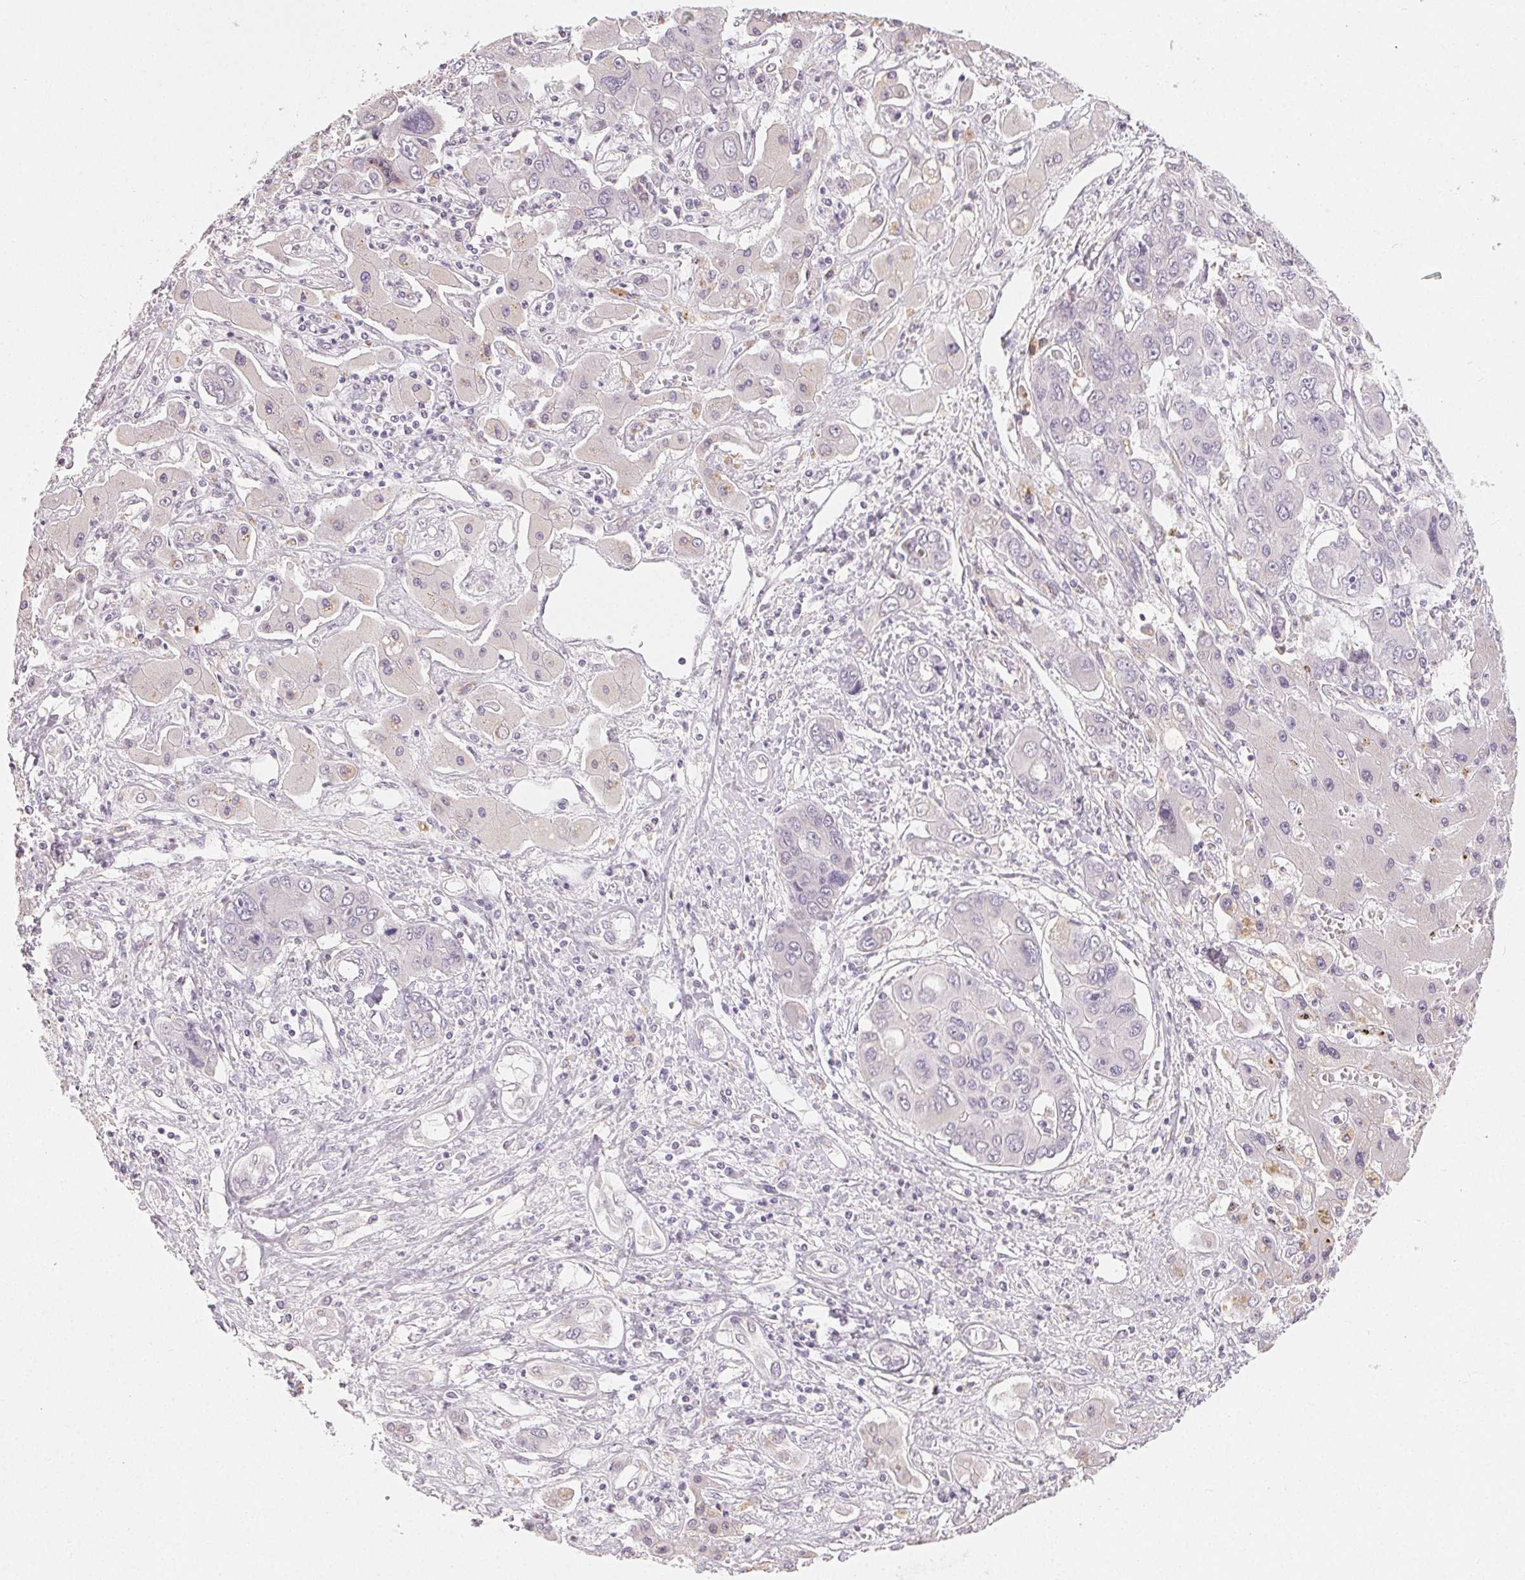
{"staining": {"intensity": "negative", "quantity": "none", "location": "none"}, "tissue": "liver cancer", "cell_type": "Tumor cells", "image_type": "cancer", "snomed": [{"axis": "morphology", "description": "Cholangiocarcinoma"}, {"axis": "topography", "description": "Liver"}], "caption": "Micrograph shows no significant protein staining in tumor cells of liver cholangiocarcinoma.", "gene": "TMEM174", "patient": {"sex": "male", "age": 67}}